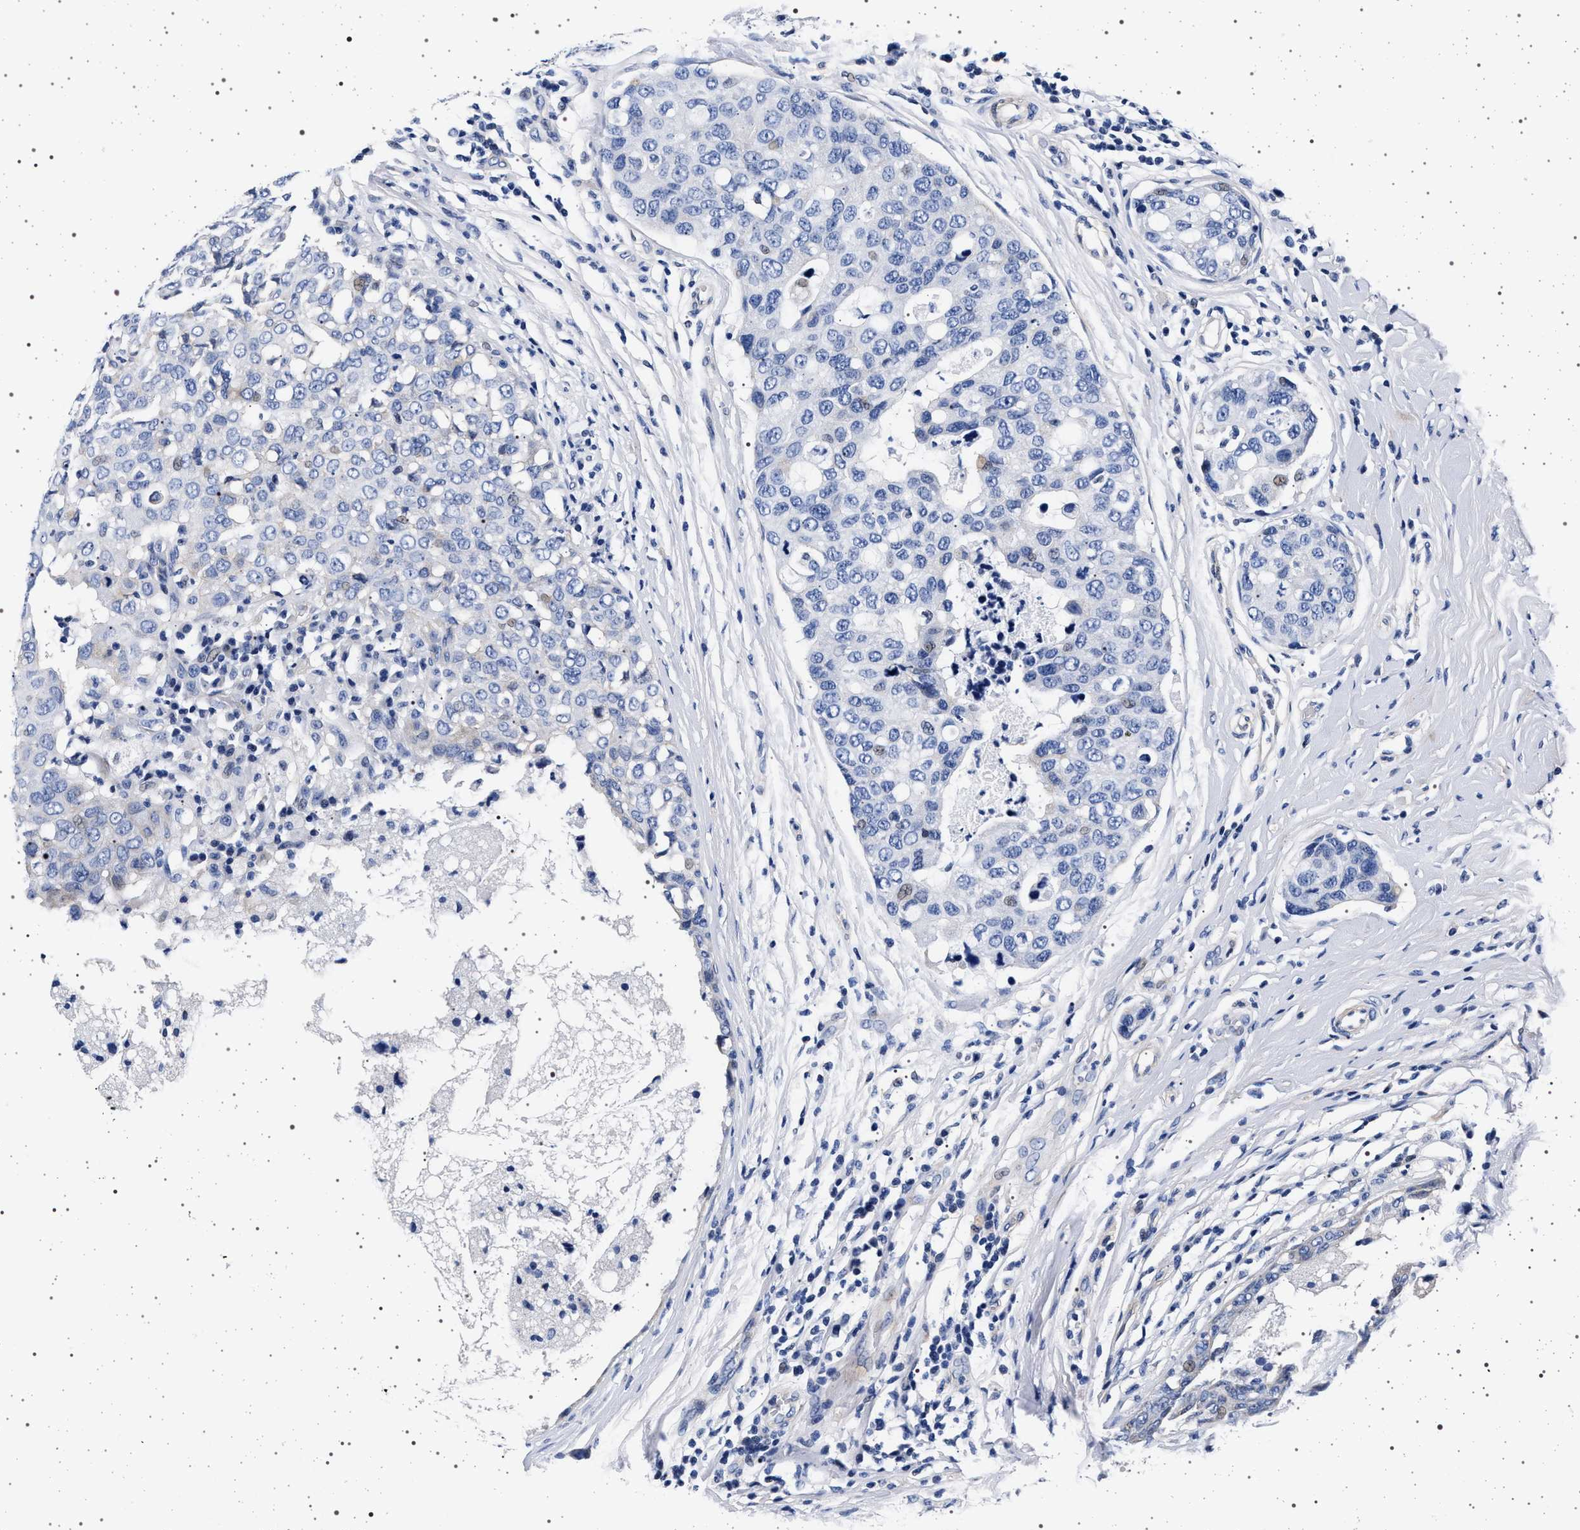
{"staining": {"intensity": "negative", "quantity": "none", "location": "none"}, "tissue": "breast cancer", "cell_type": "Tumor cells", "image_type": "cancer", "snomed": [{"axis": "morphology", "description": "Duct carcinoma"}, {"axis": "topography", "description": "Breast"}], "caption": "There is no significant positivity in tumor cells of breast cancer (invasive ductal carcinoma). The staining was performed using DAB to visualize the protein expression in brown, while the nuclei were stained in blue with hematoxylin (Magnification: 20x).", "gene": "SLC9A1", "patient": {"sex": "female", "age": 27}}